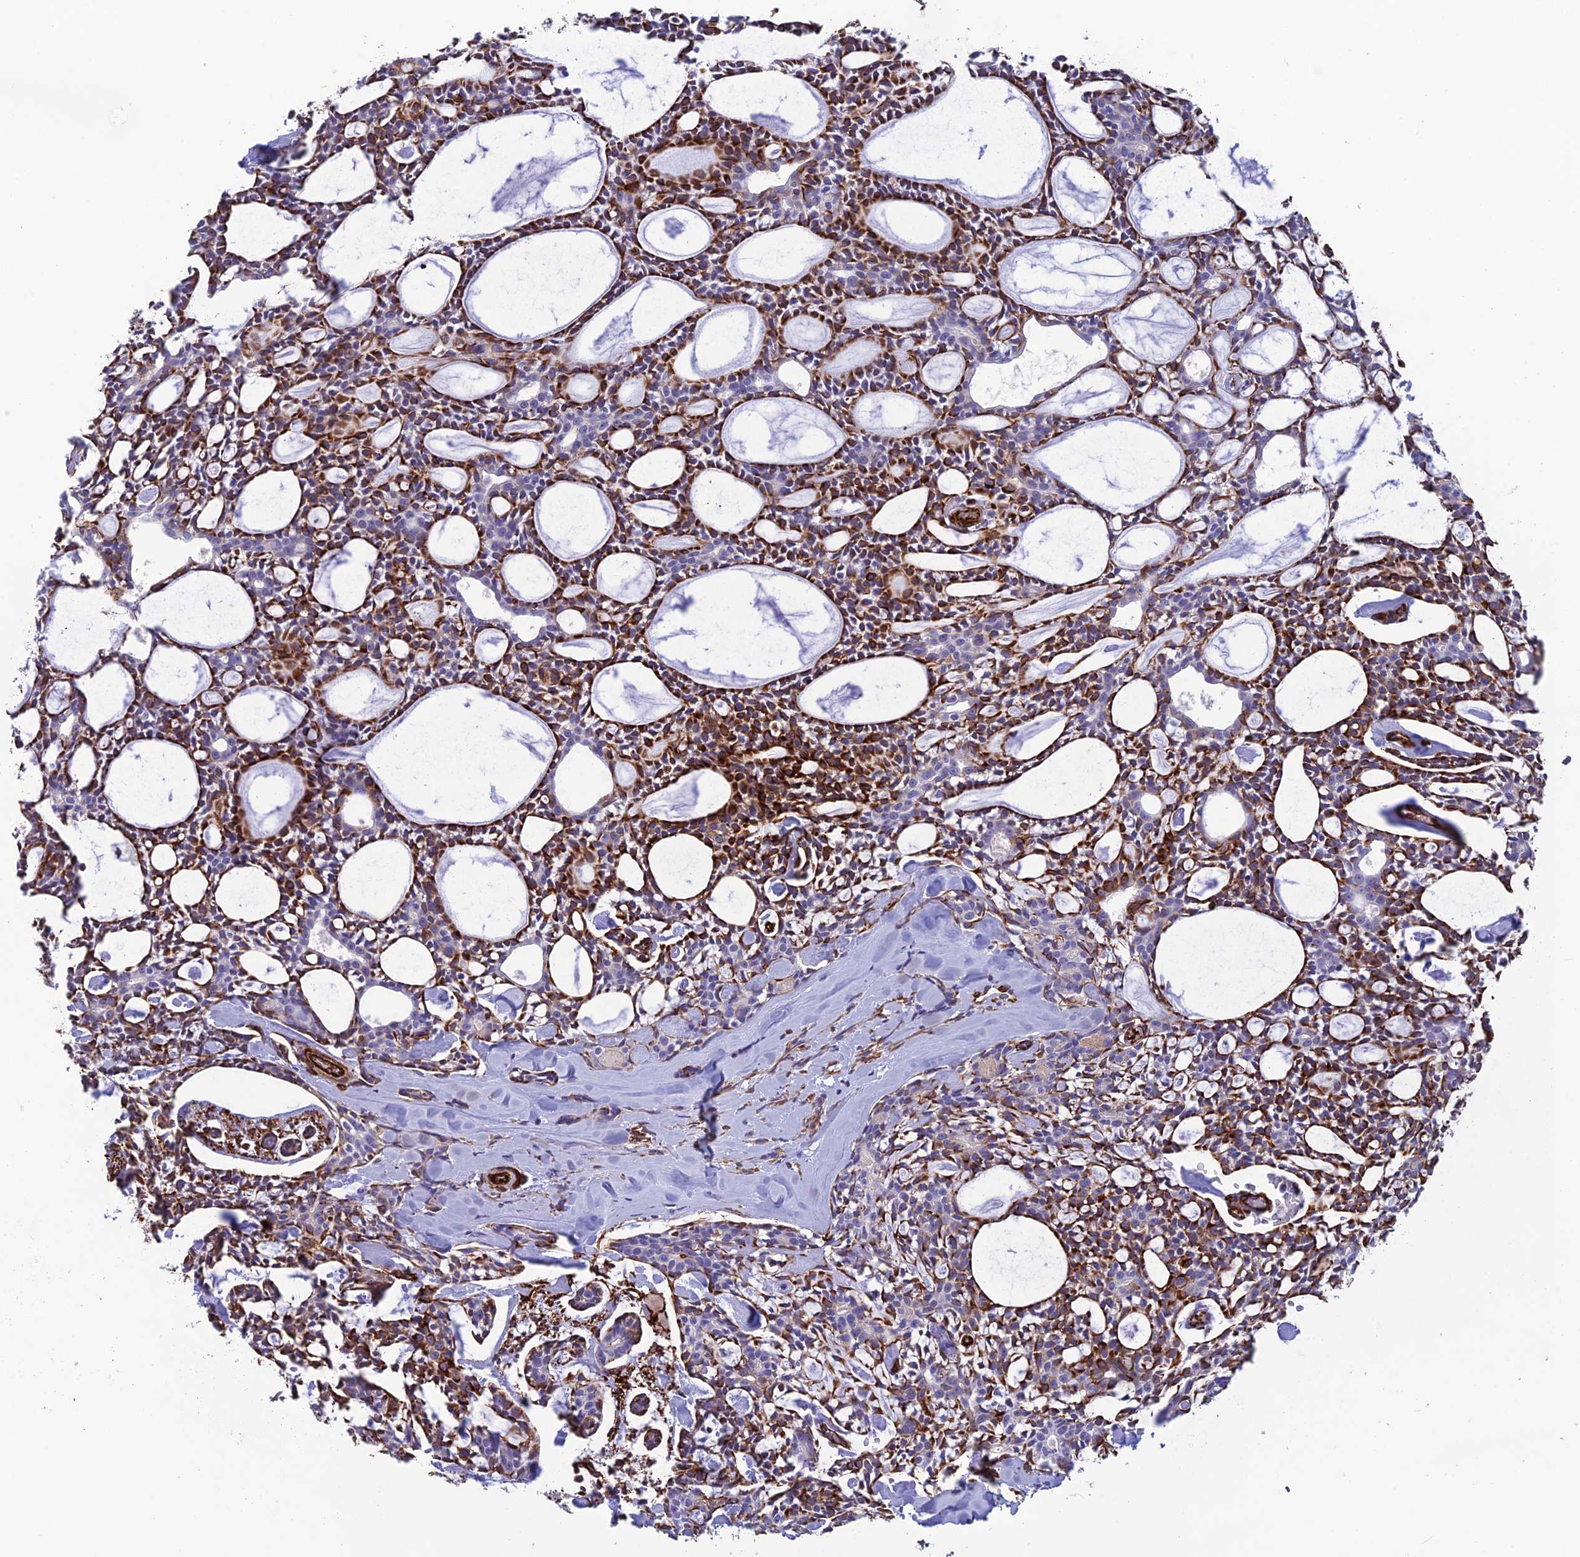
{"staining": {"intensity": "strong", "quantity": "<25%", "location": "cytoplasmic/membranous"}, "tissue": "head and neck cancer", "cell_type": "Tumor cells", "image_type": "cancer", "snomed": [{"axis": "morphology", "description": "Adenocarcinoma, NOS"}, {"axis": "topography", "description": "Salivary gland"}, {"axis": "topography", "description": "Head-Neck"}], "caption": "About <25% of tumor cells in human head and neck cancer (adenocarcinoma) exhibit strong cytoplasmic/membranous protein staining as visualized by brown immunohistochemical staining.", "gene": "FBXL20", "patient": {"sex": "male", "age": 55}}